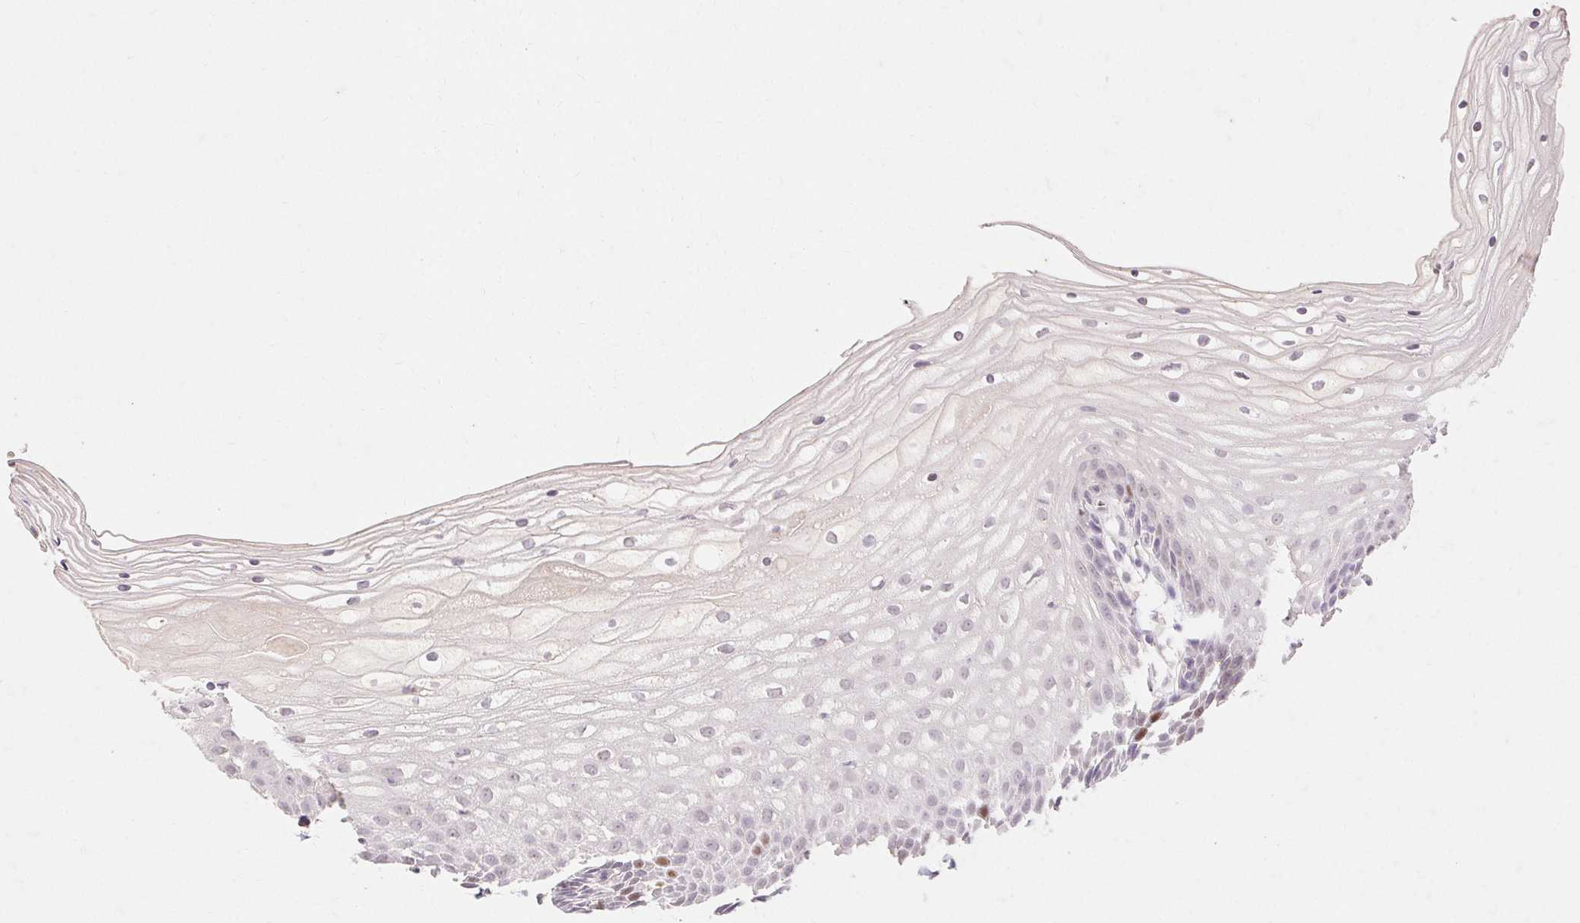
{"staining": {"intensity": "negative", "quantity": "none", "location": "none"}, "tissue": "cervix", "cell_type": "Glandular cells", "image_type": "normal", "snomed": [{"axis": "morphology", "description": "Normal tissue, NOS"}, {"axis": "topography", "description": "Cervix"}], "caption": "IHC histopathology image of unremarkable human cervix stained for a protein (brown), which demonstrates no positivity in glandular cells.", "gene": "SKP2", "patient": {"sex": "female", "age": 36}}